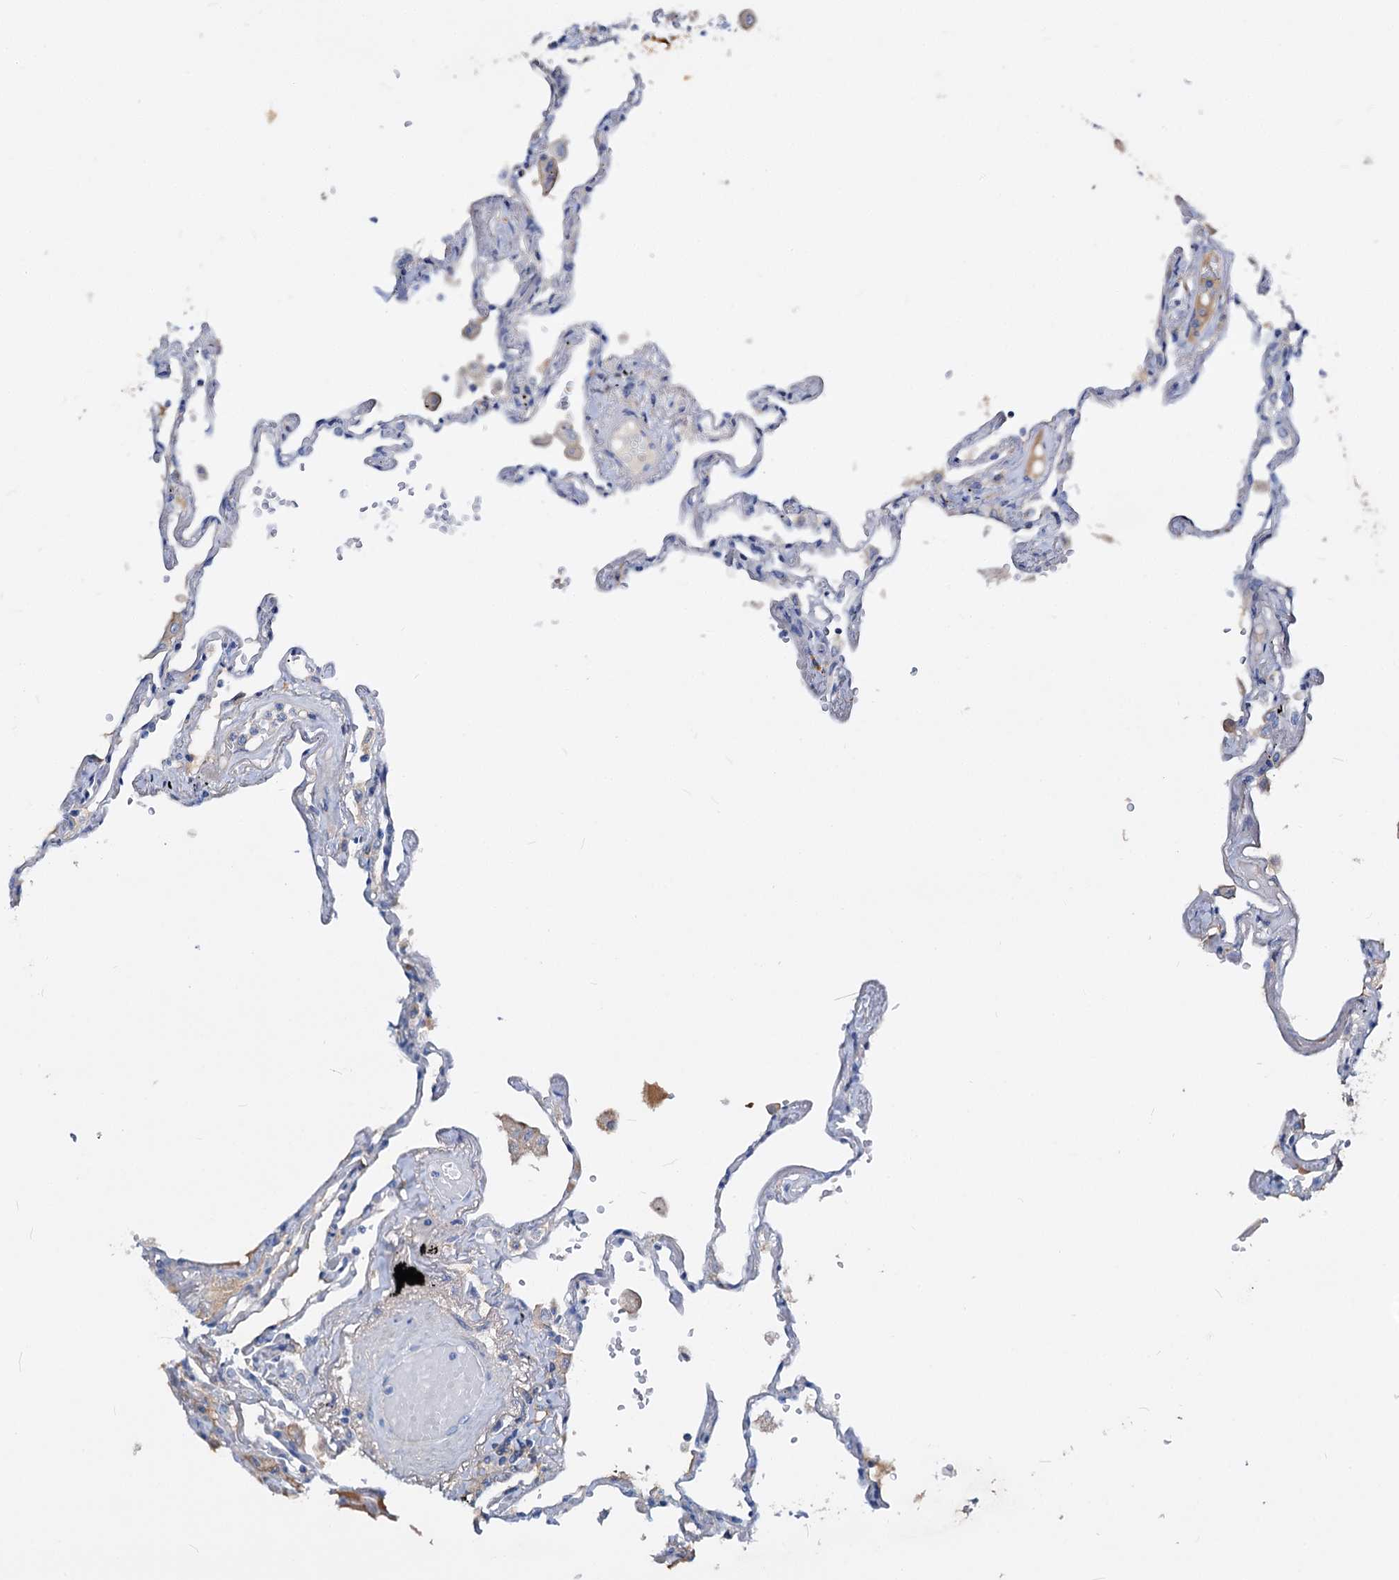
{"staining": {"intensity": "negative", "quantity": "none", "location": "none"}, "tissue": "lung", "cell_type": "Alveolar cells", "image_type": "normal", "snomed": [{"axis": "morphology", "description": "Normal tissue, NOS"}, {"axis": "topography", "description": "Lung"}], "caption": "This image is of normal lung stained with immunohistochemistry to label a protein in brown with the nuclei are counter-stained blue. There is no positivity in alveolar cells. (DAB (3,3'-diaminobenzidine) immunohistochemistry (IHC) visualized using brightfield microscopy, high magnification).", "gene": "ACY3", "patient": {"sex": "female", "age": 67}}